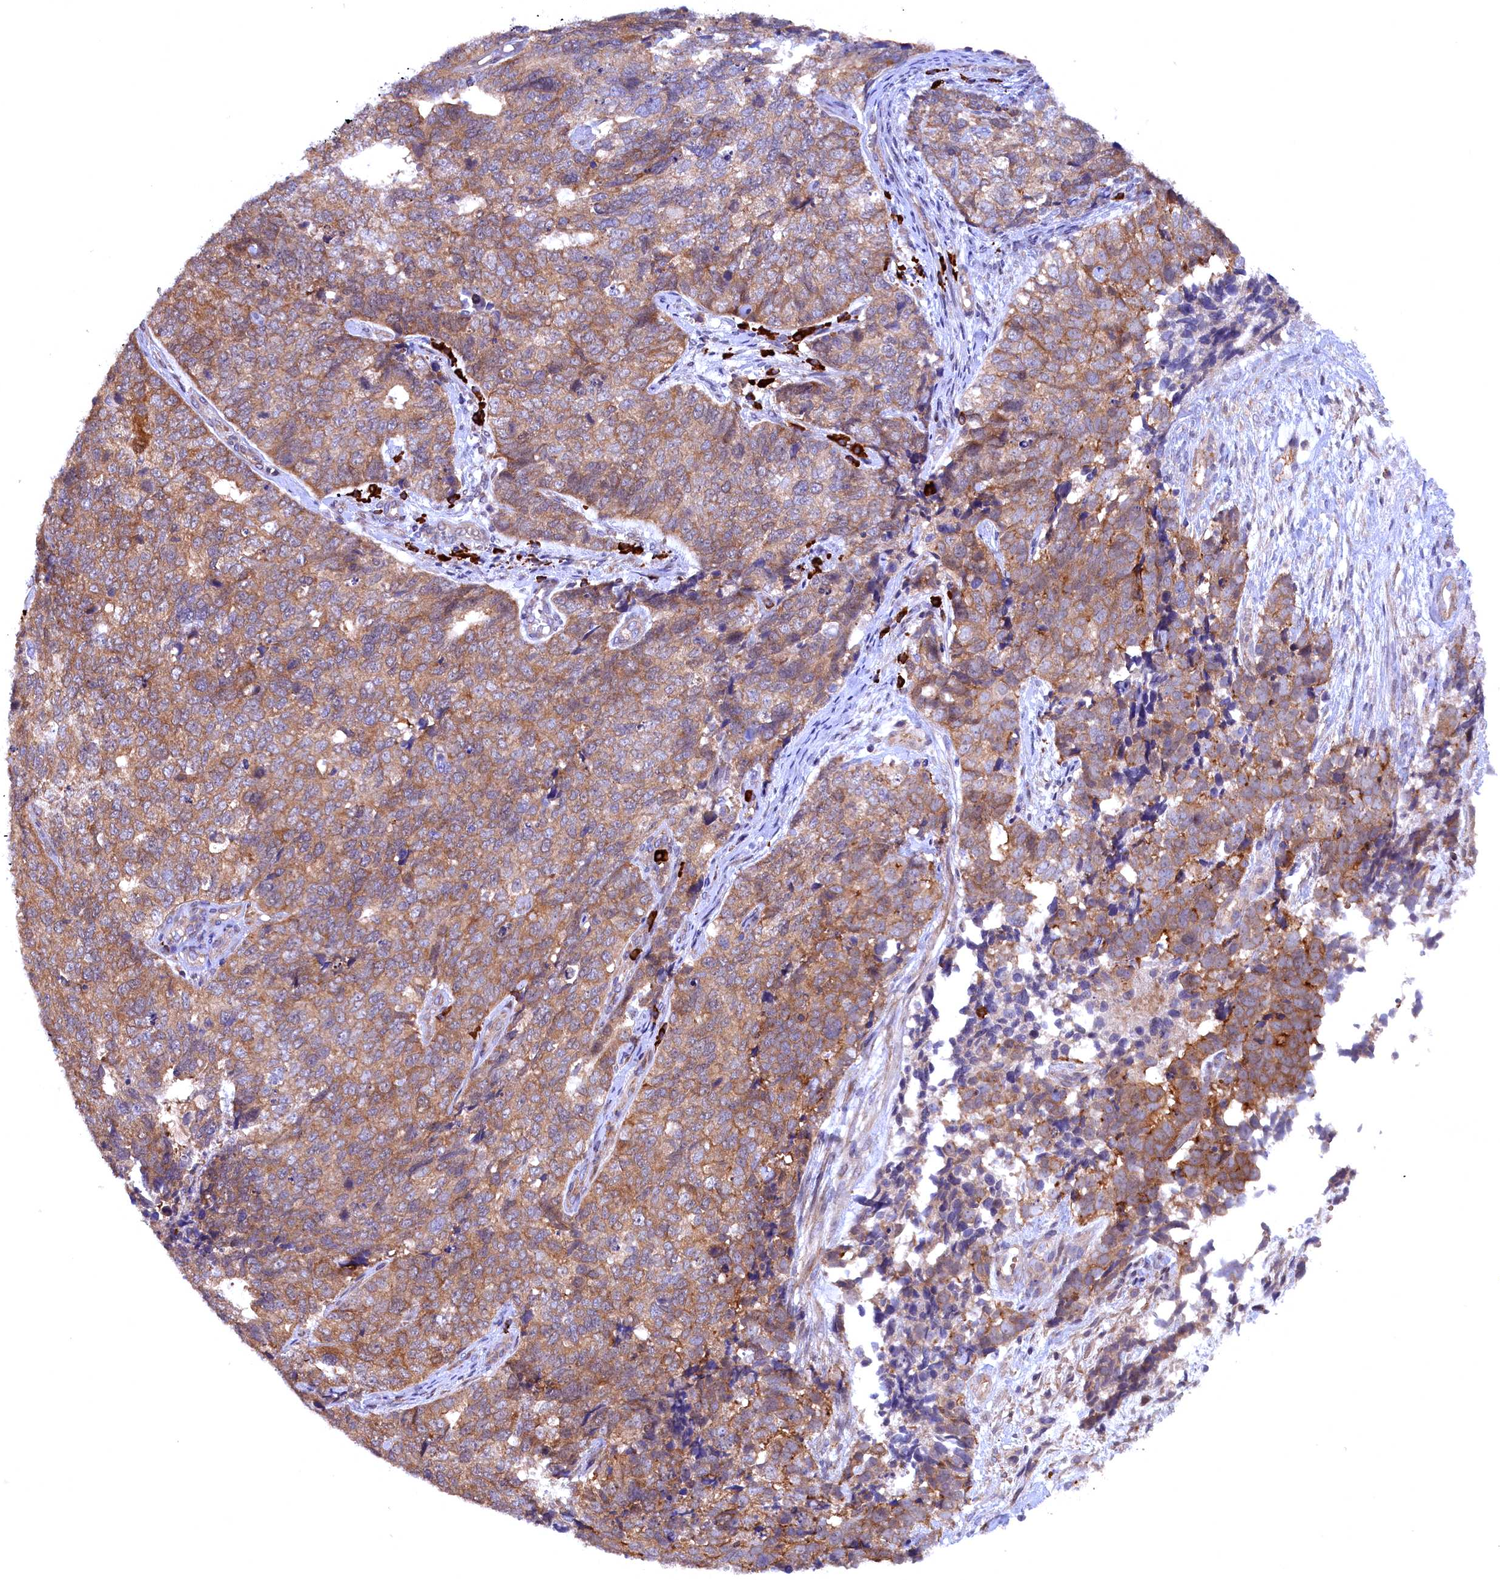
{"staining": {"intensity": "moderate", "quantity": ">75%", "location": "cytoplasmic/membranous"}, "tissue": "cervical cancer", "cell_type": "Tumor cells", "image_type": "cancer", "snomed": [{"axis": "morphology", "description": "Squamous cell carcinoma, NOS"}, {"axis": "topography", "description": "Cervix"}], "caption": "A brown stain labels moderate cytoplasmic/membranous staining of a protein in cervical cancer tumor cells. (Stains: DAB (3,3'-diaminobenzidine) in brown, nuclei in blue, Microscopy: brightfield microscopy at high magnification).", "gene": "JPT2", "patient": {"sex": "female", "age": 63}}